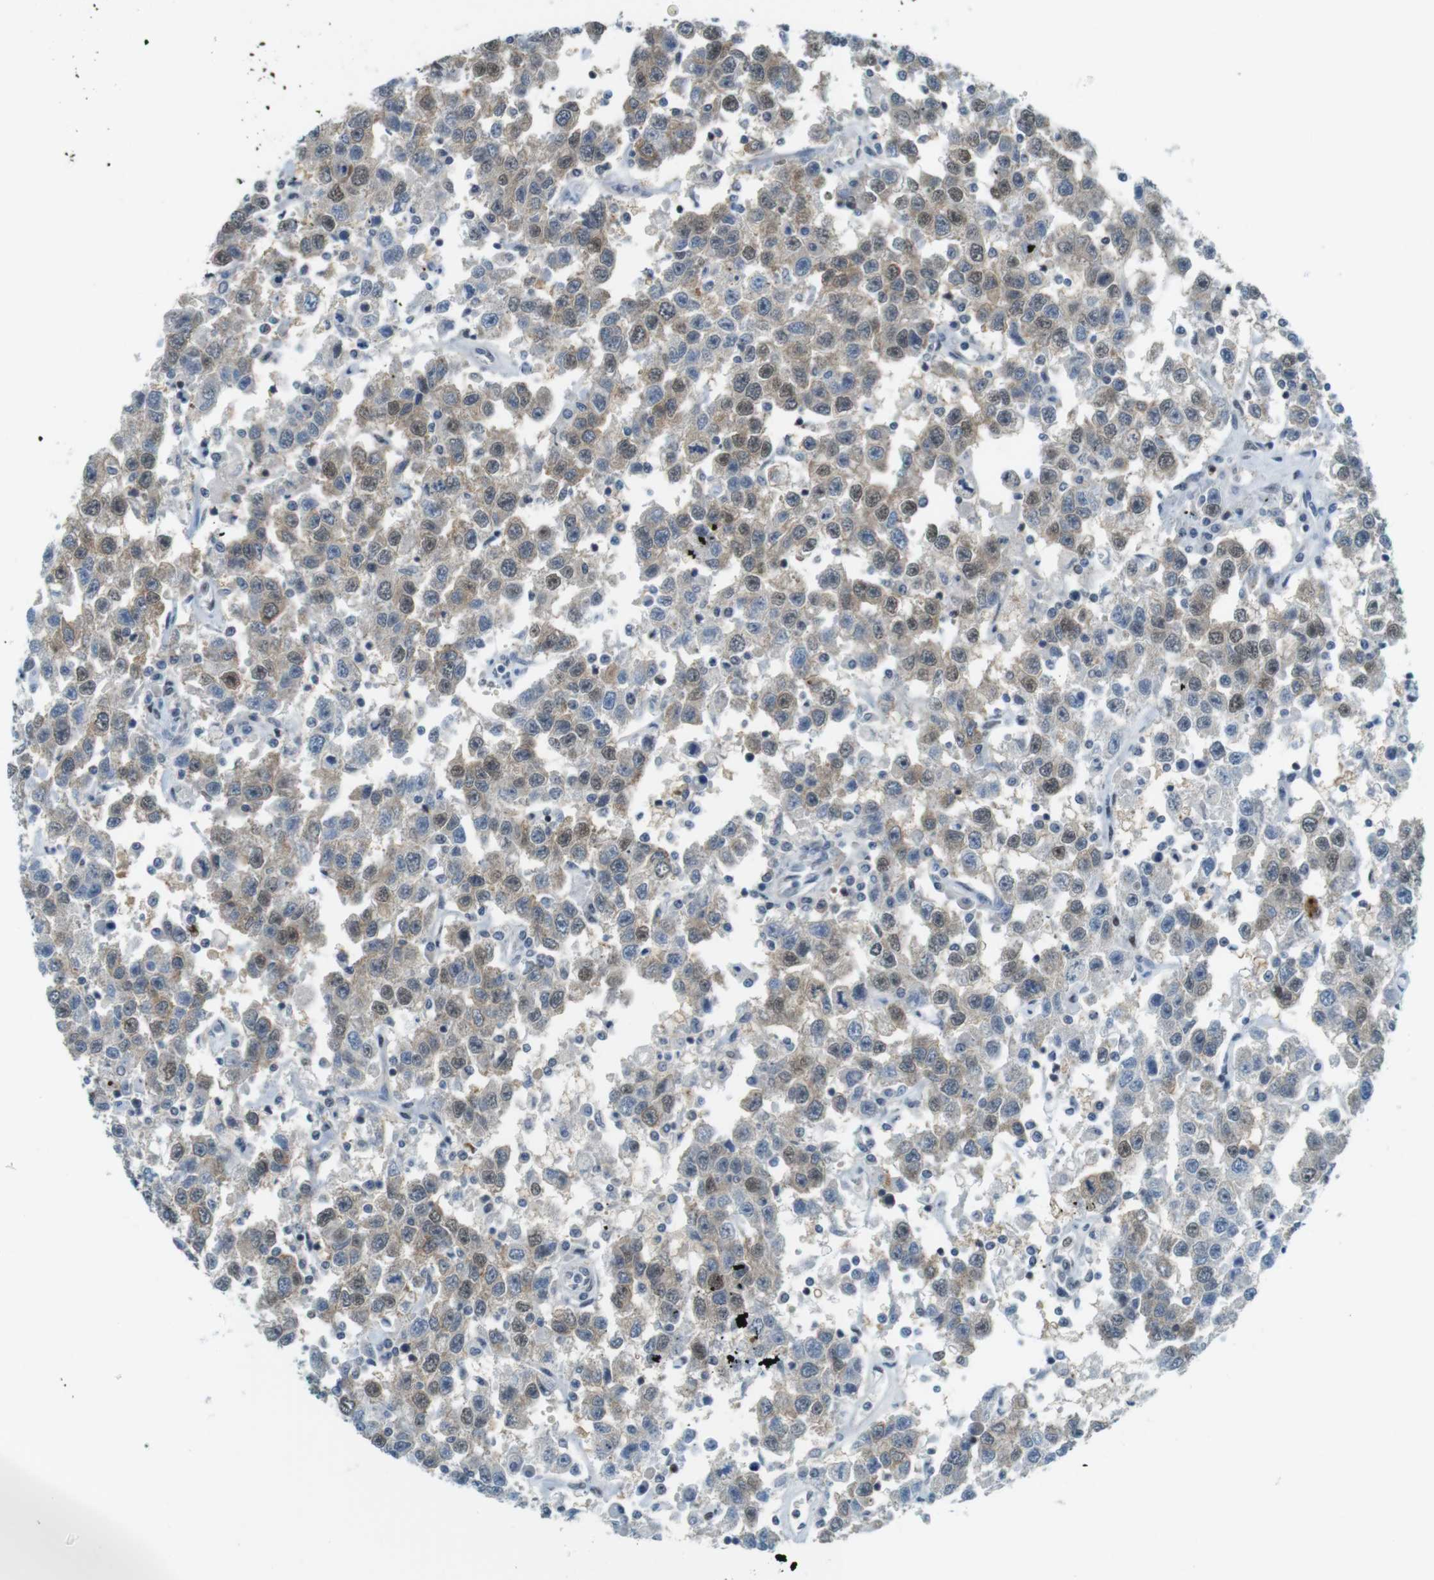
{"staining": {"intensity": "weak", "quantity": ">75%", "location": "cytoplasmic/membranous,nuclear"}, "tissue": "testis cancer", "cell_type": "Tumor cells", "image_type": "cancer", "snomed": [{"axis": "morphology", "description": "Seminoma, NOS"}, {"axis": "topography", "description": "Testis"}], "caption": "Immunohistochemical staining of testis cancer (seminoma) demonstrates weak cytoplasmic/membranous and nuclear protein expression in about >75% of tumor cells. The staining was performed using DAB to visualize the protein expression in brown, while the nuclei were stained in blue with hematoxylin (Magnification: 20x).", "gene": "UBB", "patient": {"sex": "male", "age": 41}}